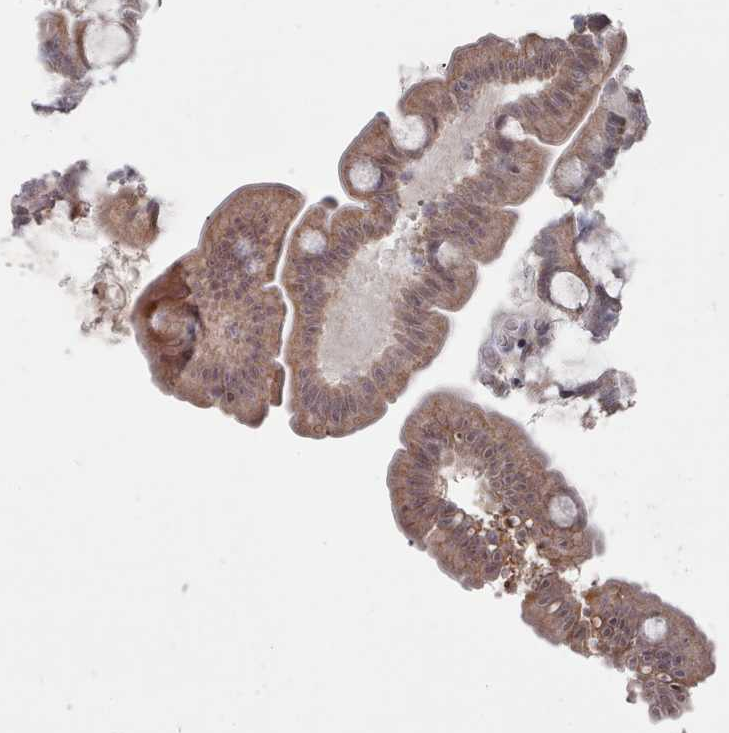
{"staining": {"intensity": "moderate", "quantity": ">75%", "location": "cytoplasmic/membranous,nuclear"}, "tissue": "small intestine", "cell_type": "Glandular cells", "image_type": "normal", "snomed": [{"axis": "morphology", "description": "Normal tissue, NOS"}, {"axis": "topography", "description": "Small intestine"}], "caption": "Immunohistochemistry micrograph of benign small intestine: small intestine stained using IHC shows medium levels of moderate protein expression localized specifically in the cytoplasmic/membranous,nuclear of glandular cells, appearing as a cytoplasmic/membranous,nuclear brown color.", "gene": "CPSF4", "patient": {"sex": "female", "age": 68}}